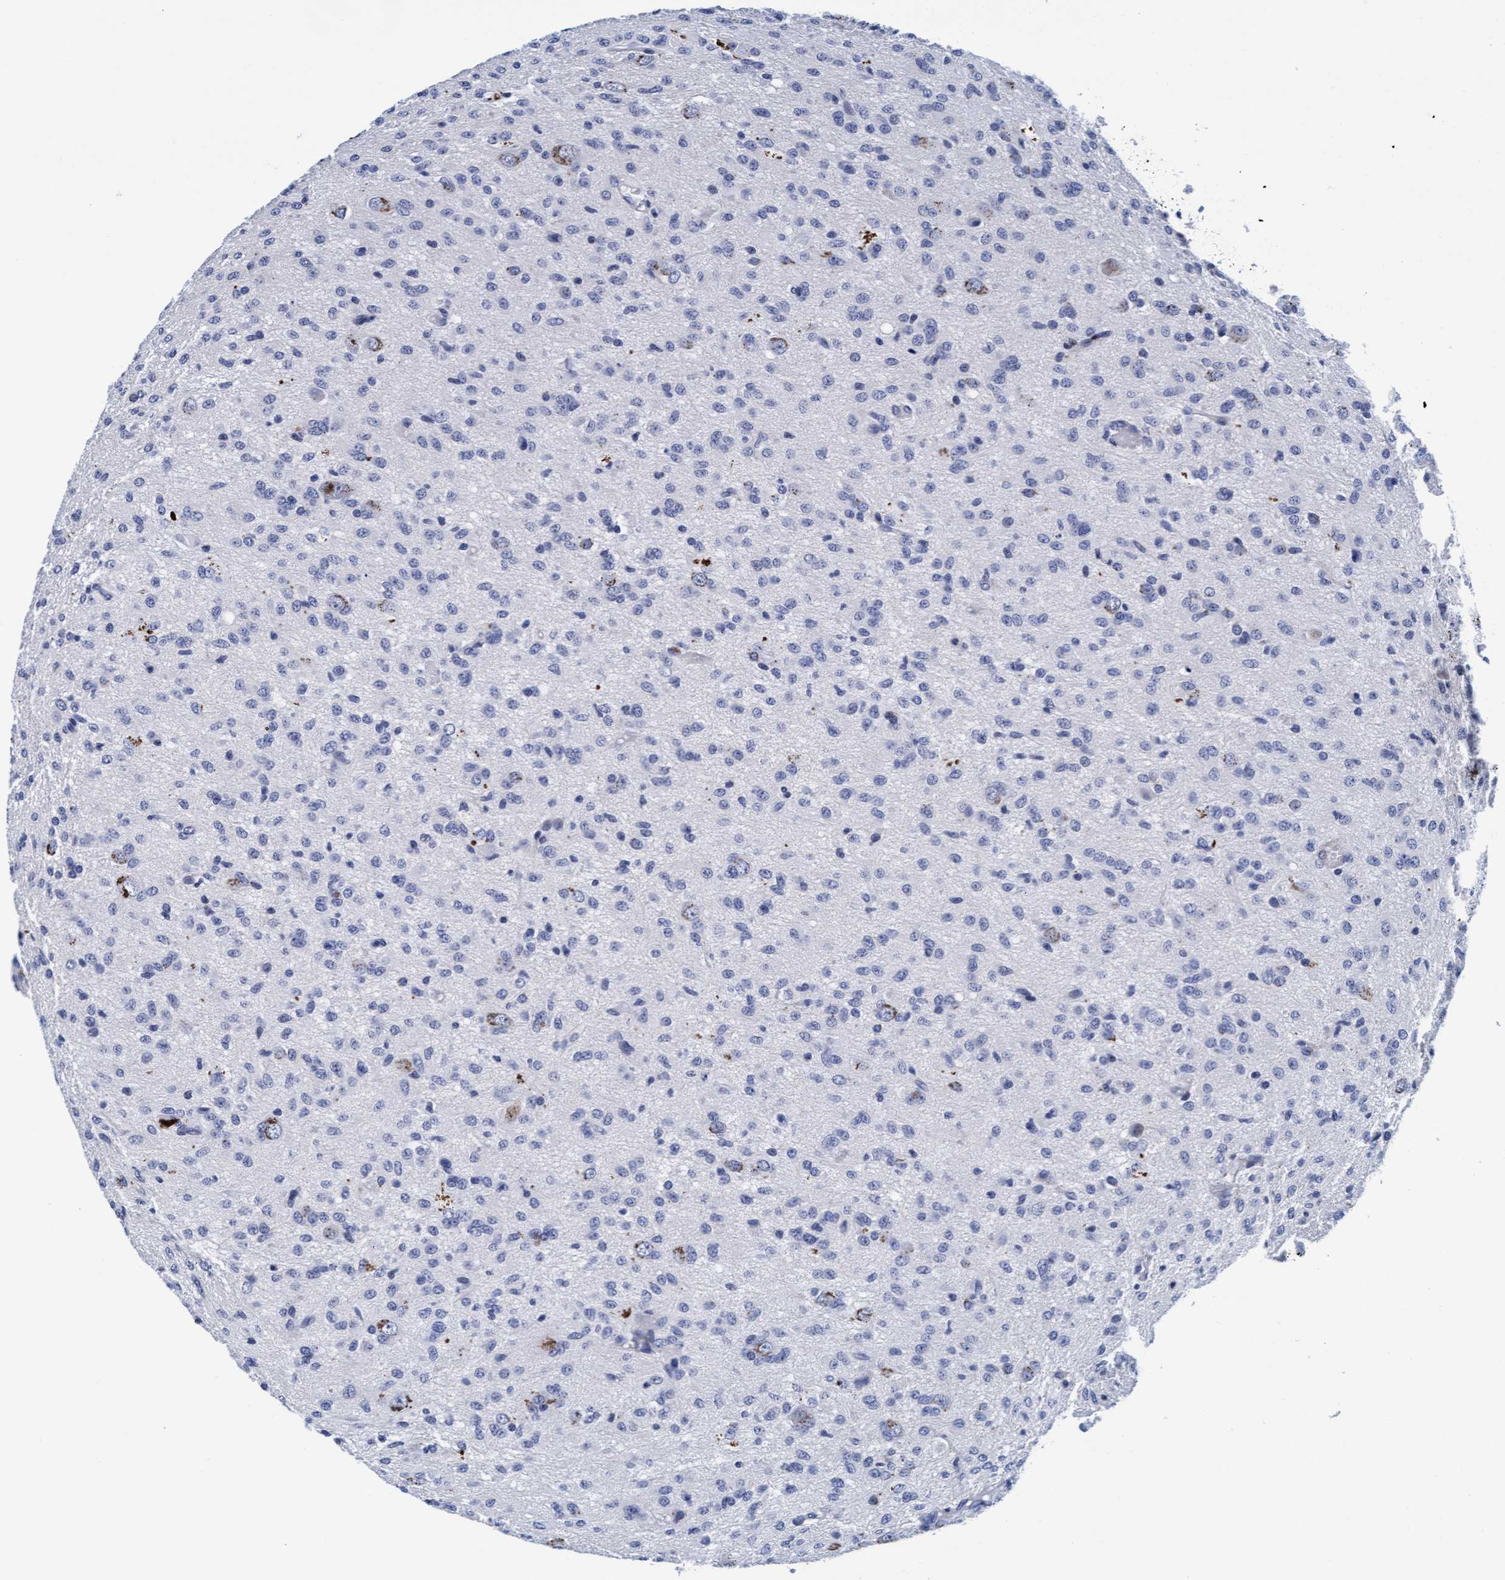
{"staining": {"intensity": "negative", "quantity": "none", "location": "none"}, "tissue": "glioma", "cell_type": "Tumor cells", "image_type": "cancer", "snomed": [{"axis": "morphology", "description": "Glioma, malignant, High grade"}, {"axis": "topography", "description": "Brain"}], "caption": "DAB immunohistochemical staining of human malignant glioma (high-grade) reveals no significant staining in tumor cells. The staining is performed using DAB (3,3'-diaminobenzidine) brown chromogen with nuclei counter-stained in using hematoxylin.", "gene": "ARSG", "patient": {"sex": "female", "age": 59}}